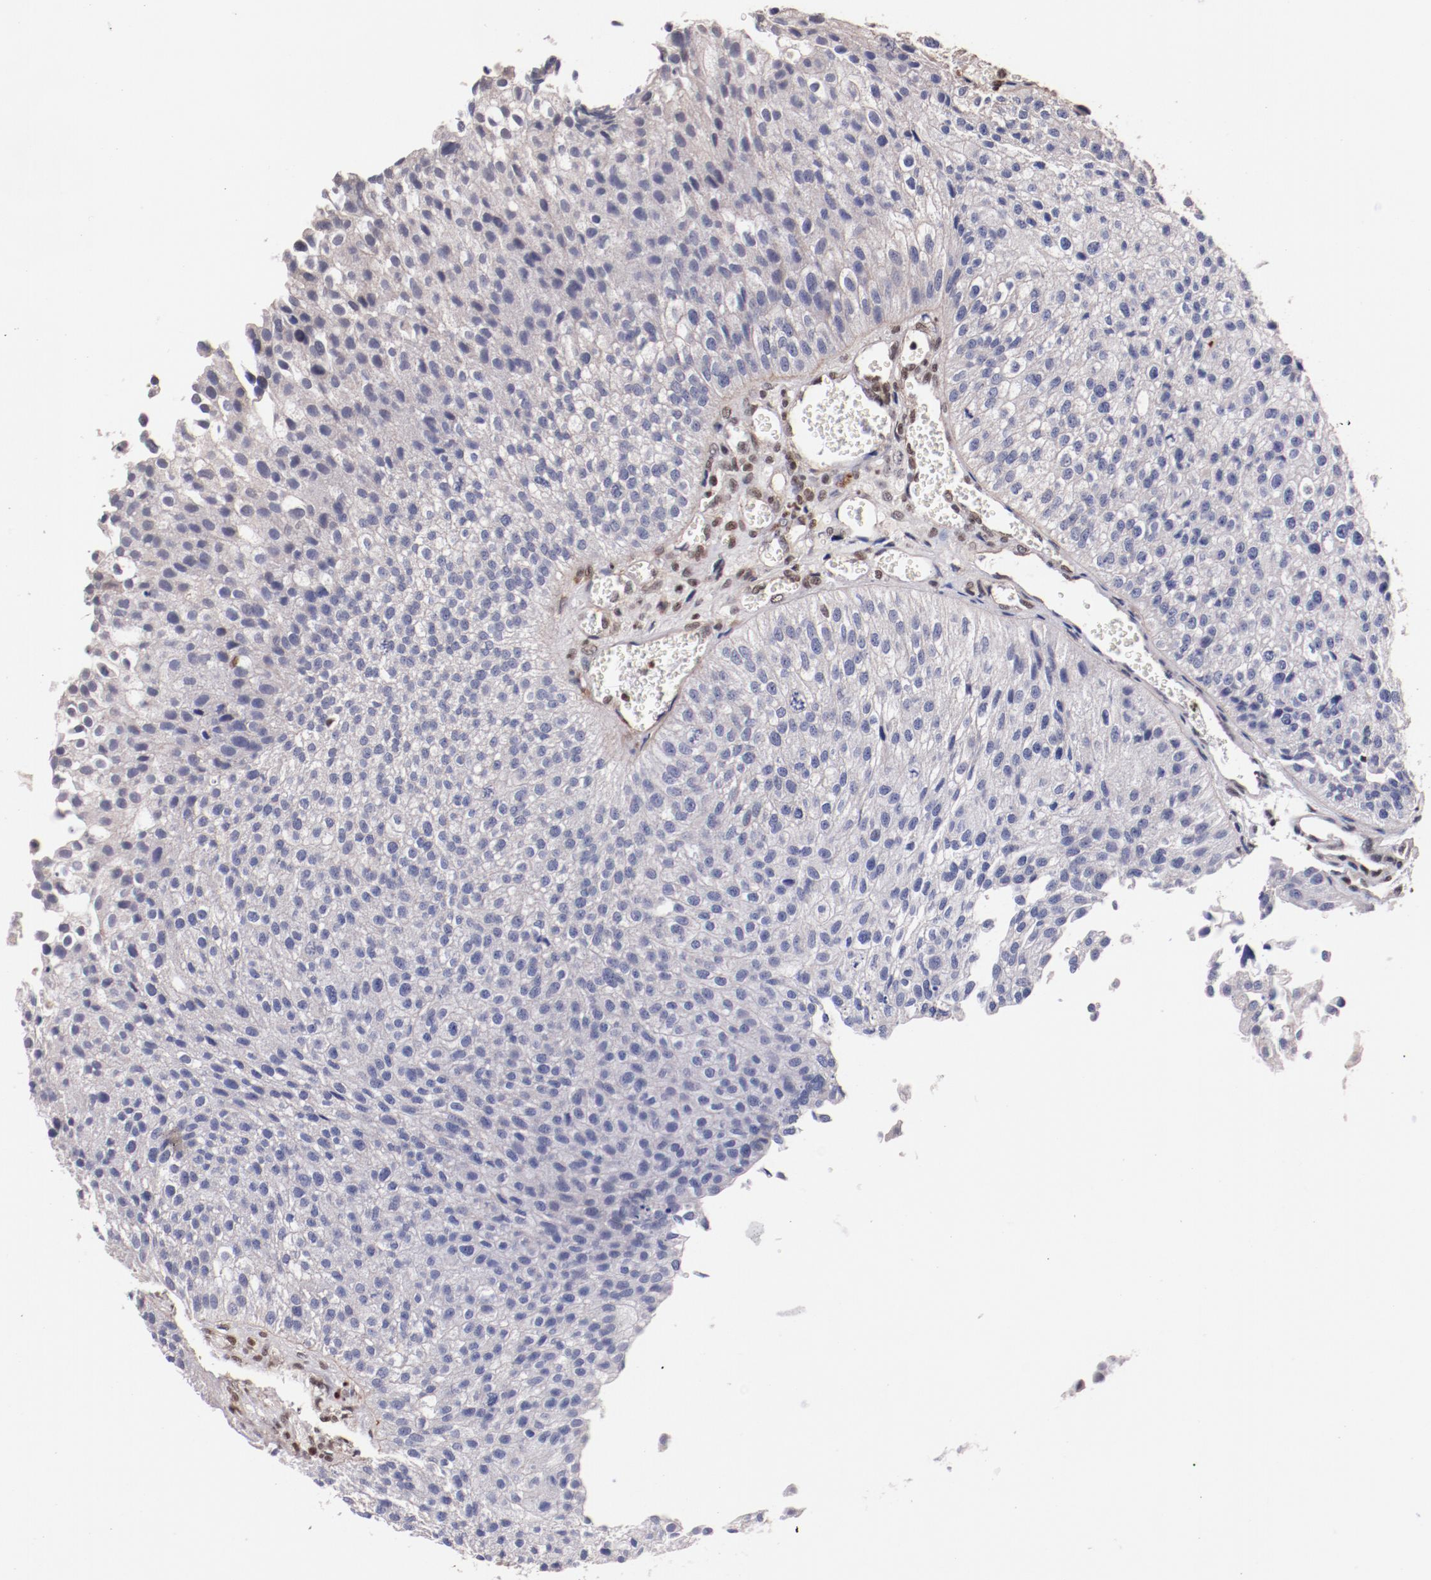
{"staining": {"intensity": "negative", "quantity": "none", "location": "none"}, "tissue": "urothelial cancer", "cell_type": "Tumor cells", "image_type": "cancer", "snomed": [{"axis": "morphology", "description": "Urothelial carcinoma, Low grade"}, {"axis": "topography", "description": "Urinary bladder"}], "caption": "Immunohistochemistry micrograph of neoplastic tissue: human urothelial cancer stained with DAB (3,3'-diaminobenzidine) shows no significant protein positivity in tumor cells.", "gene": "STAG2", "patient": {"sex": "female", "age": 89}}